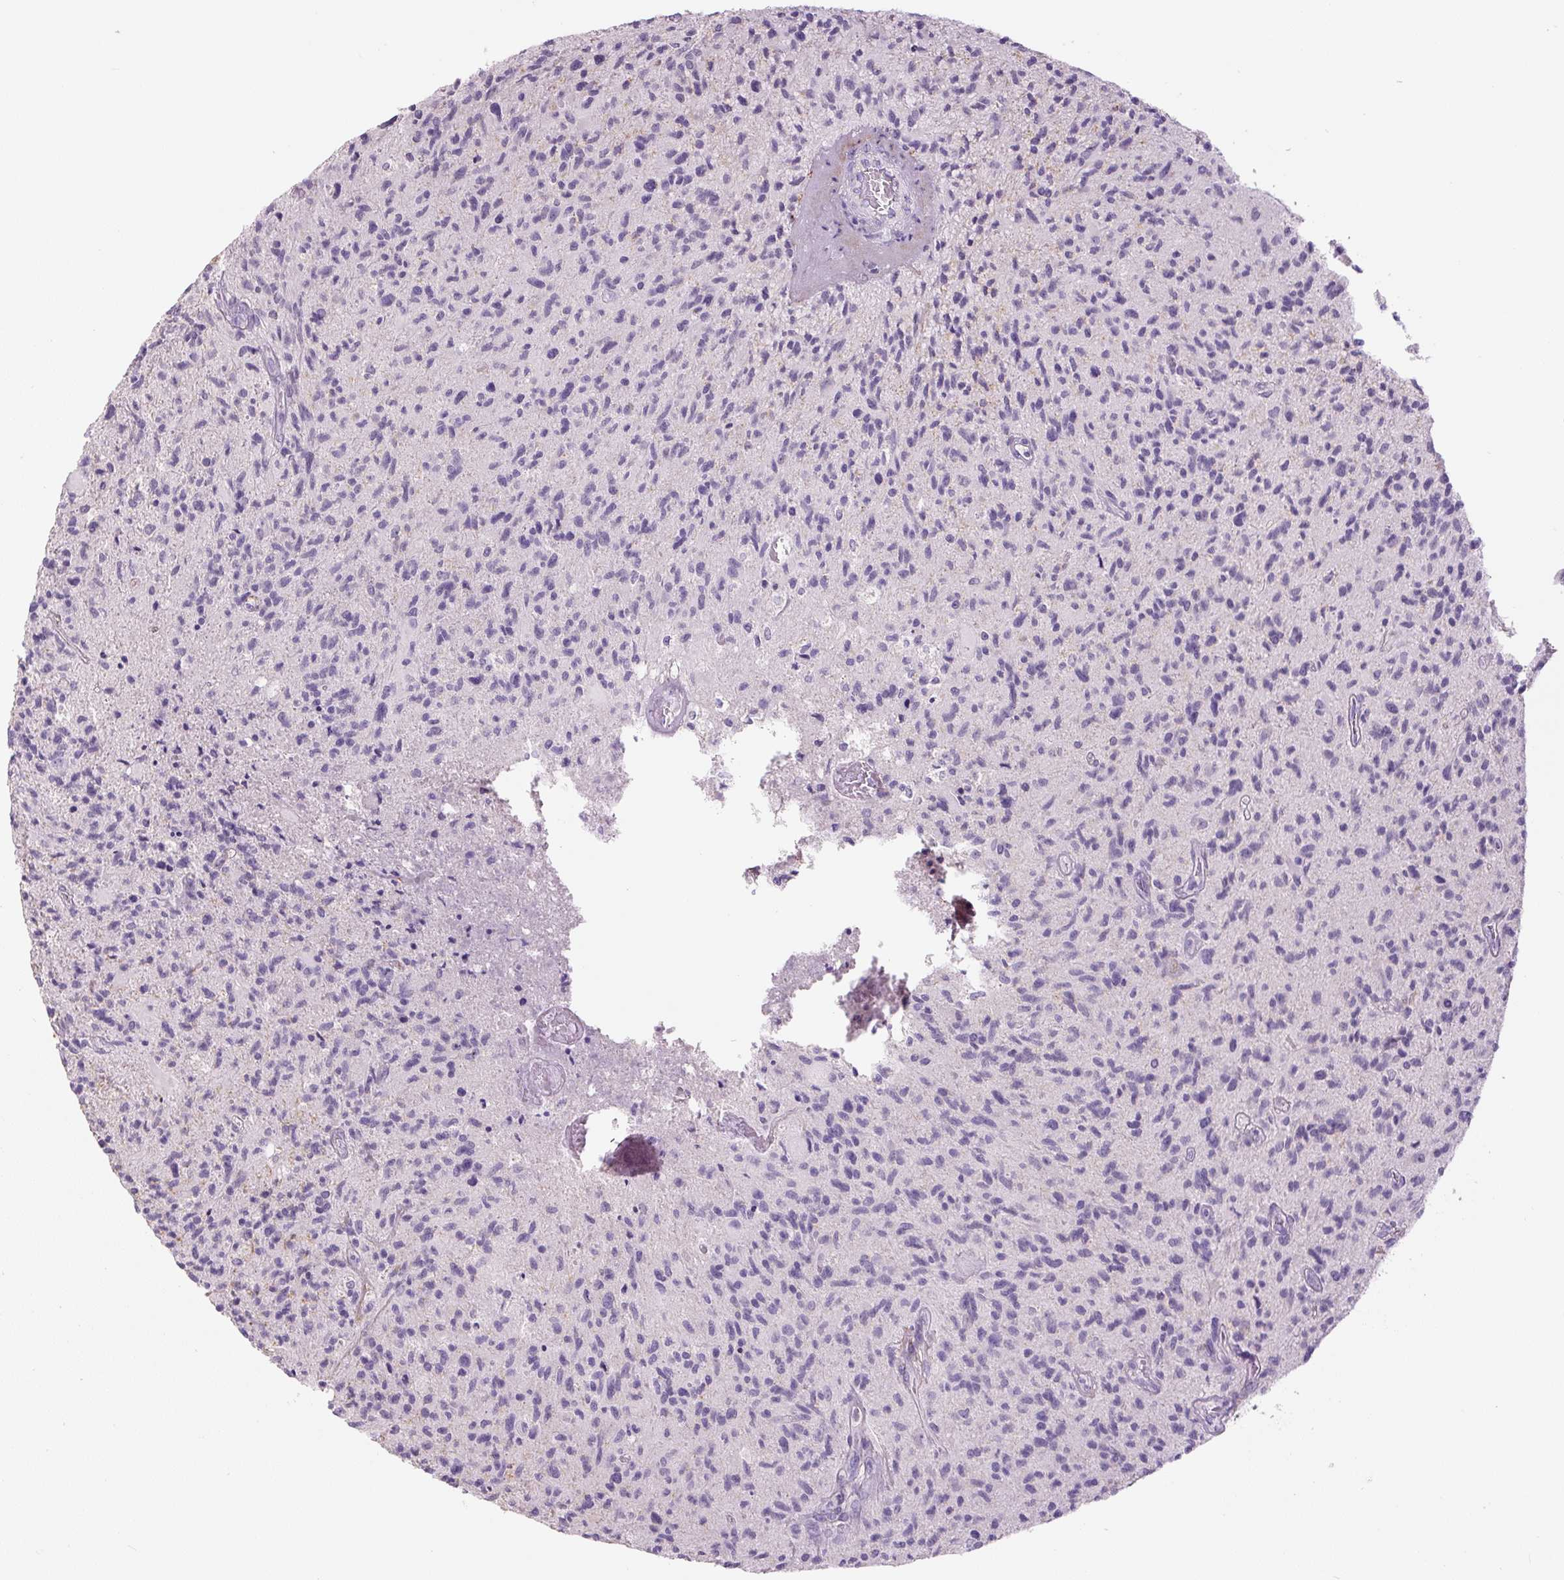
{"staining": {"intensity": "negative", "quantity": "none", "location": "none"}, "tissue": "glioma", "cell_type": "Tumor cells", "image_type": "cancer", "snomed": [{"axis": "morphology", "description": "Glioma, malignant, High grade"}, {"axis": "topography", "description": "Brain"}], "caption": "Malignant glioma (high-grade) was stained to show a protein in brown. There is no significant expression in tumor cells.", "gene": "FBN1", "patient": {"sex": "female", "age": 70}}